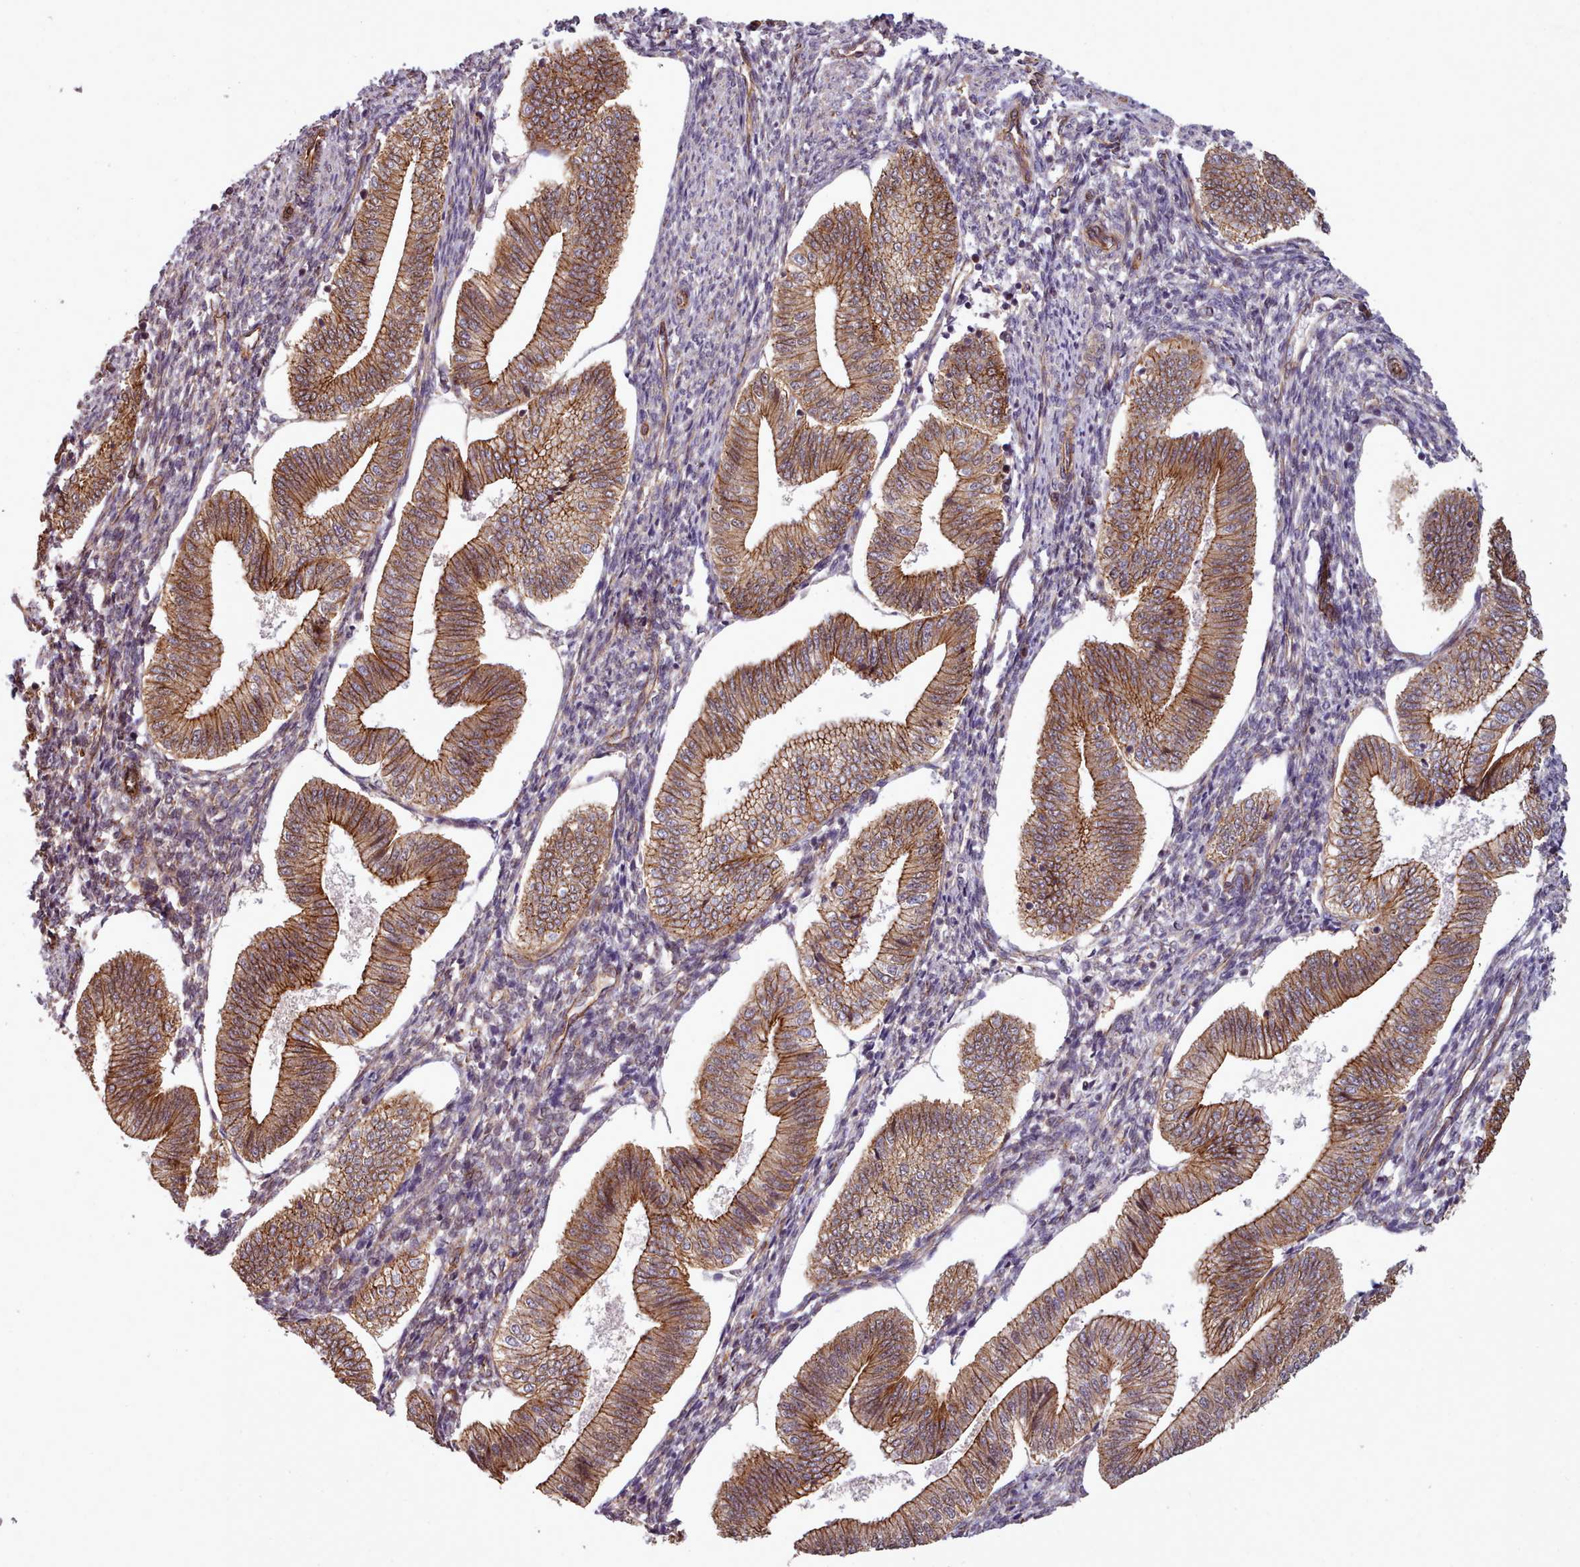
{"staining": {"intensity": "moderate", "quantity": "25%-75%", "location": "cytoplasmic/membranous"}, "tissue": "endometrium", "cell_type": "Cells in endometrial stroma", "image_type": "normal", "snomed": [{"axis": "morphology", "description": "Normal tissue, NOS"}, {"axis": "topography", "description": "Endometrium"}], "caption": "A high-resolution micrograph shows immunohistochemistry staining of unremarkable endometrium, which demonstrates moderate cytoplasmic/membranous expression in approximately 25%-75% of cells in endometrial stroma.", "gene": "MRPL46", "patient": {"sex": "female", "age": 34}}